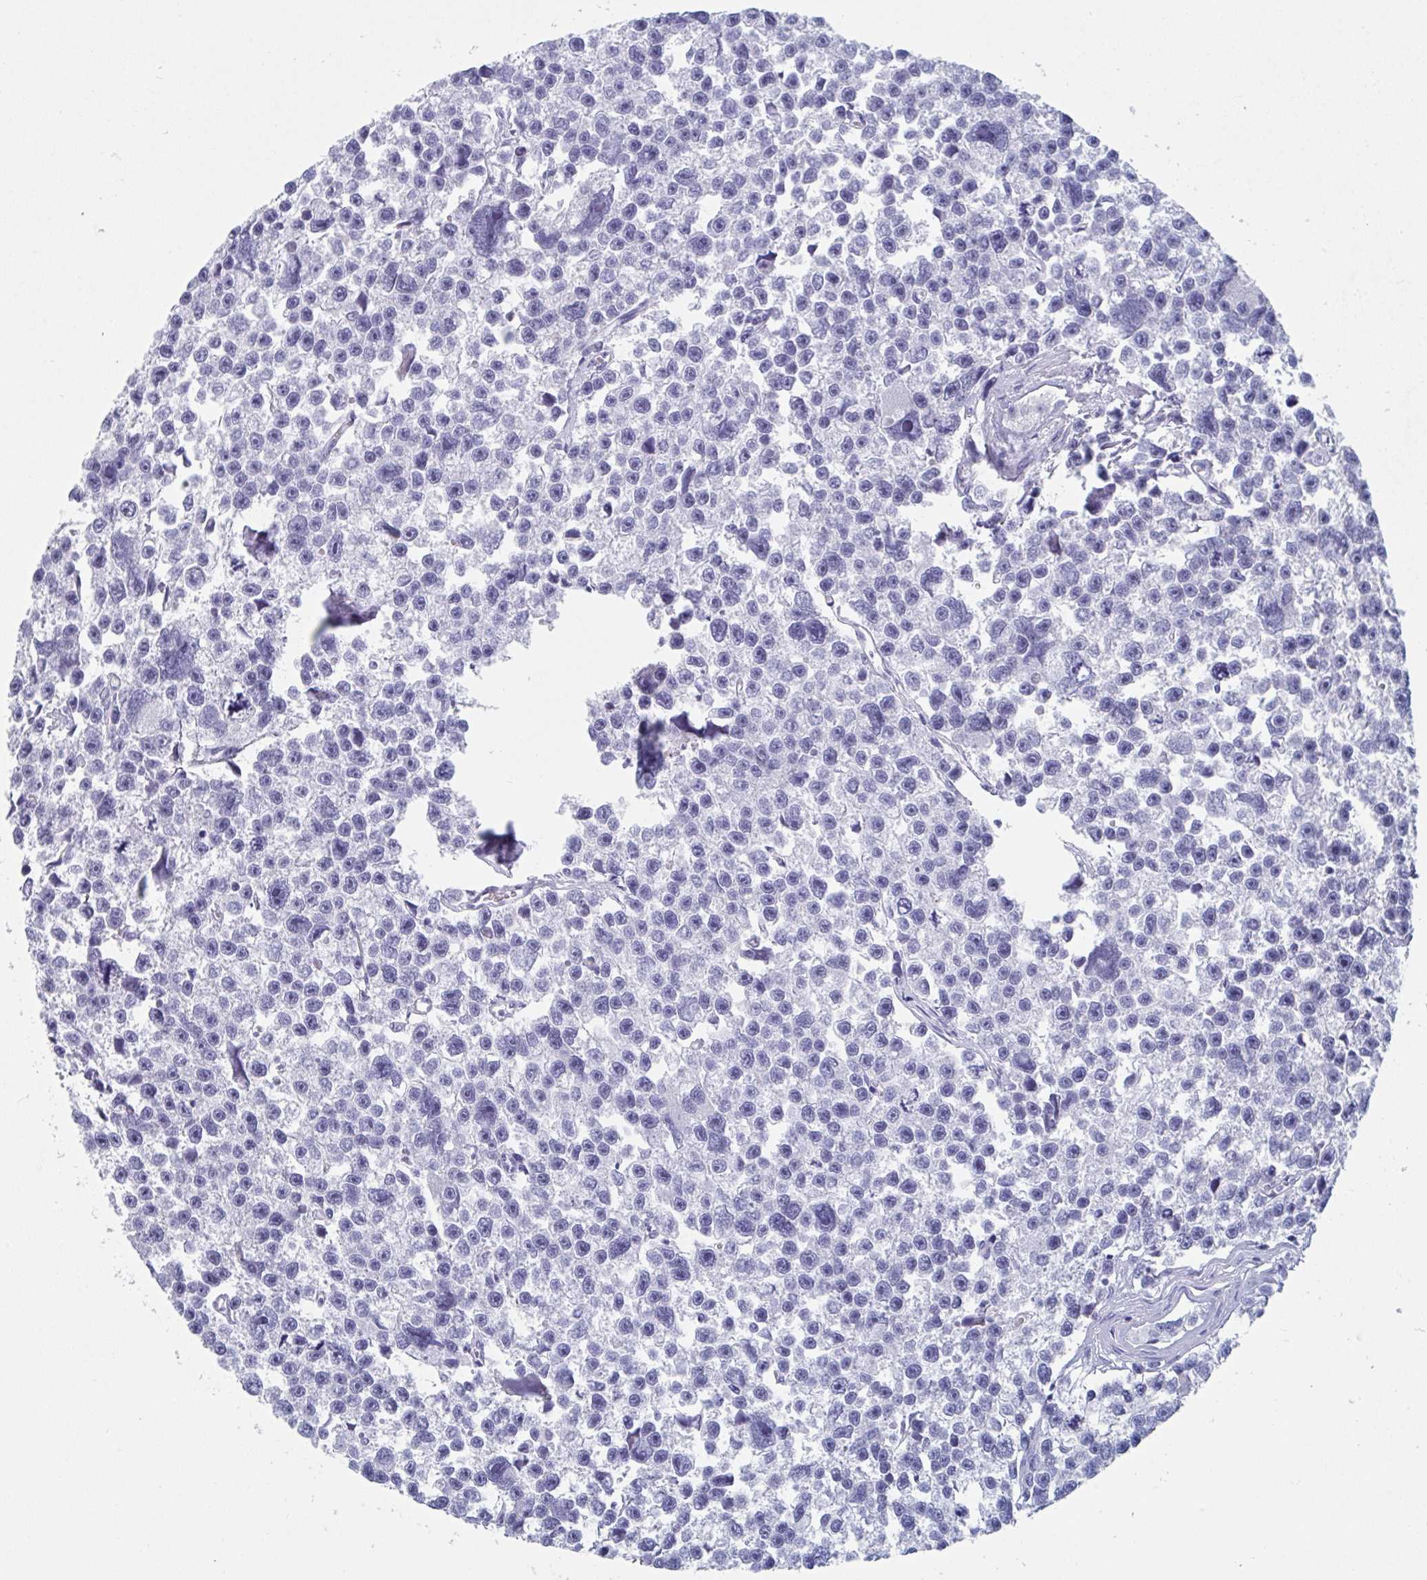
{"staining": {"intensity": "negative", "quantity": "none", "location": "none"}, "tissue": "testis cancer", "cell_type": "Tumor cells", "image_type": "cancer", "snomed": [{"axis": "morphology", "description": "Seminoma, NOS"}, {"axis": "topography", "description": "Testis"}], "caption": "High magnification brightfield microscopy of seminoma (testis) stained with DAB (3,3'-diaminobenzidine) (brown) and counterstained with hematoxylin (blue): tumor cells show no significant expression.", "gene": "DPEP3", "patient": {"sex": "male", "age": 26}}